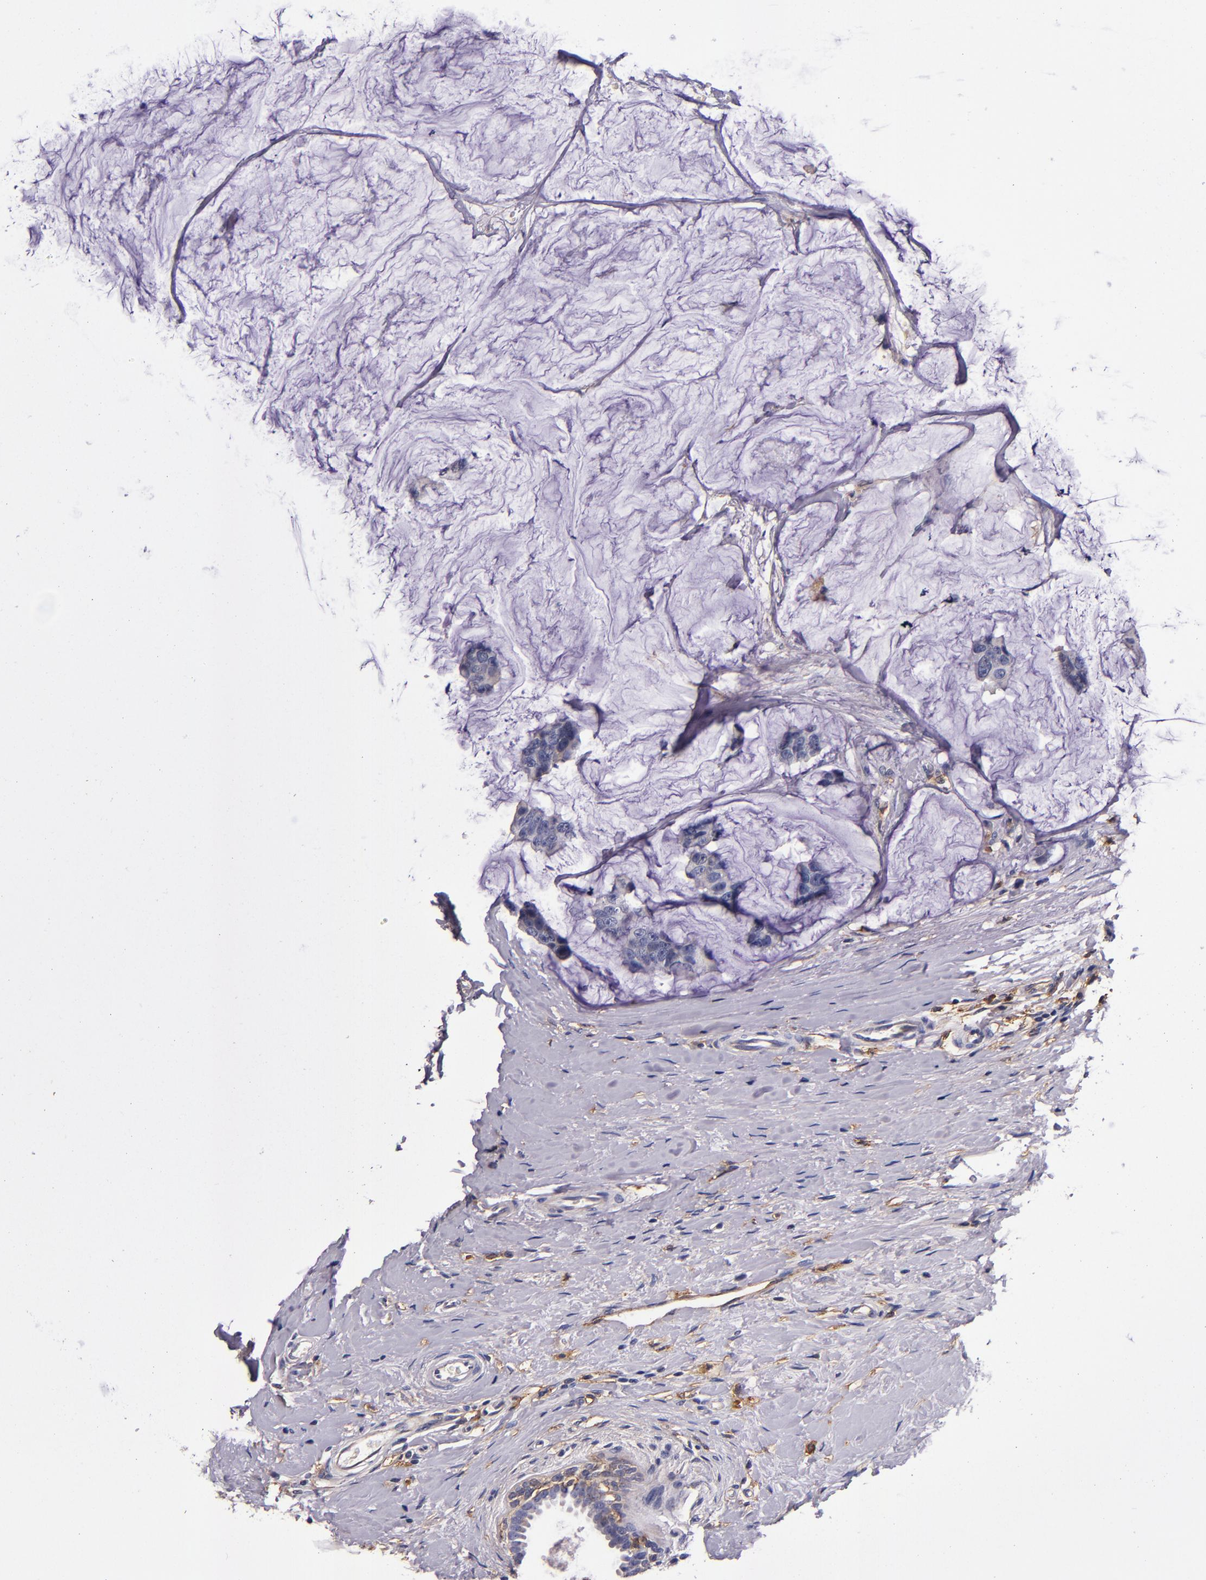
{"staining": {"intensity": "negative", "quantity": "none", "location": "none"}, "tissue": "breast cancer", "cell_type": "Tumor cells", "image_type": "cancer", "snomed": [{"axis": "morphology", "description": "Normal tissue, NOS"}, {"axis": "morphology", "description": "Duct carcinoma"}, {"axis": "topography", "description": "Breast"}], "caption": "Immunohistochemistry image of human breast cancer (intraductal carcinoma) stained for a protein (brown), which exhibits no expression in tumor cells.", "gene": "SIRPA", "patient": {"sex": "female", "age": 50}}